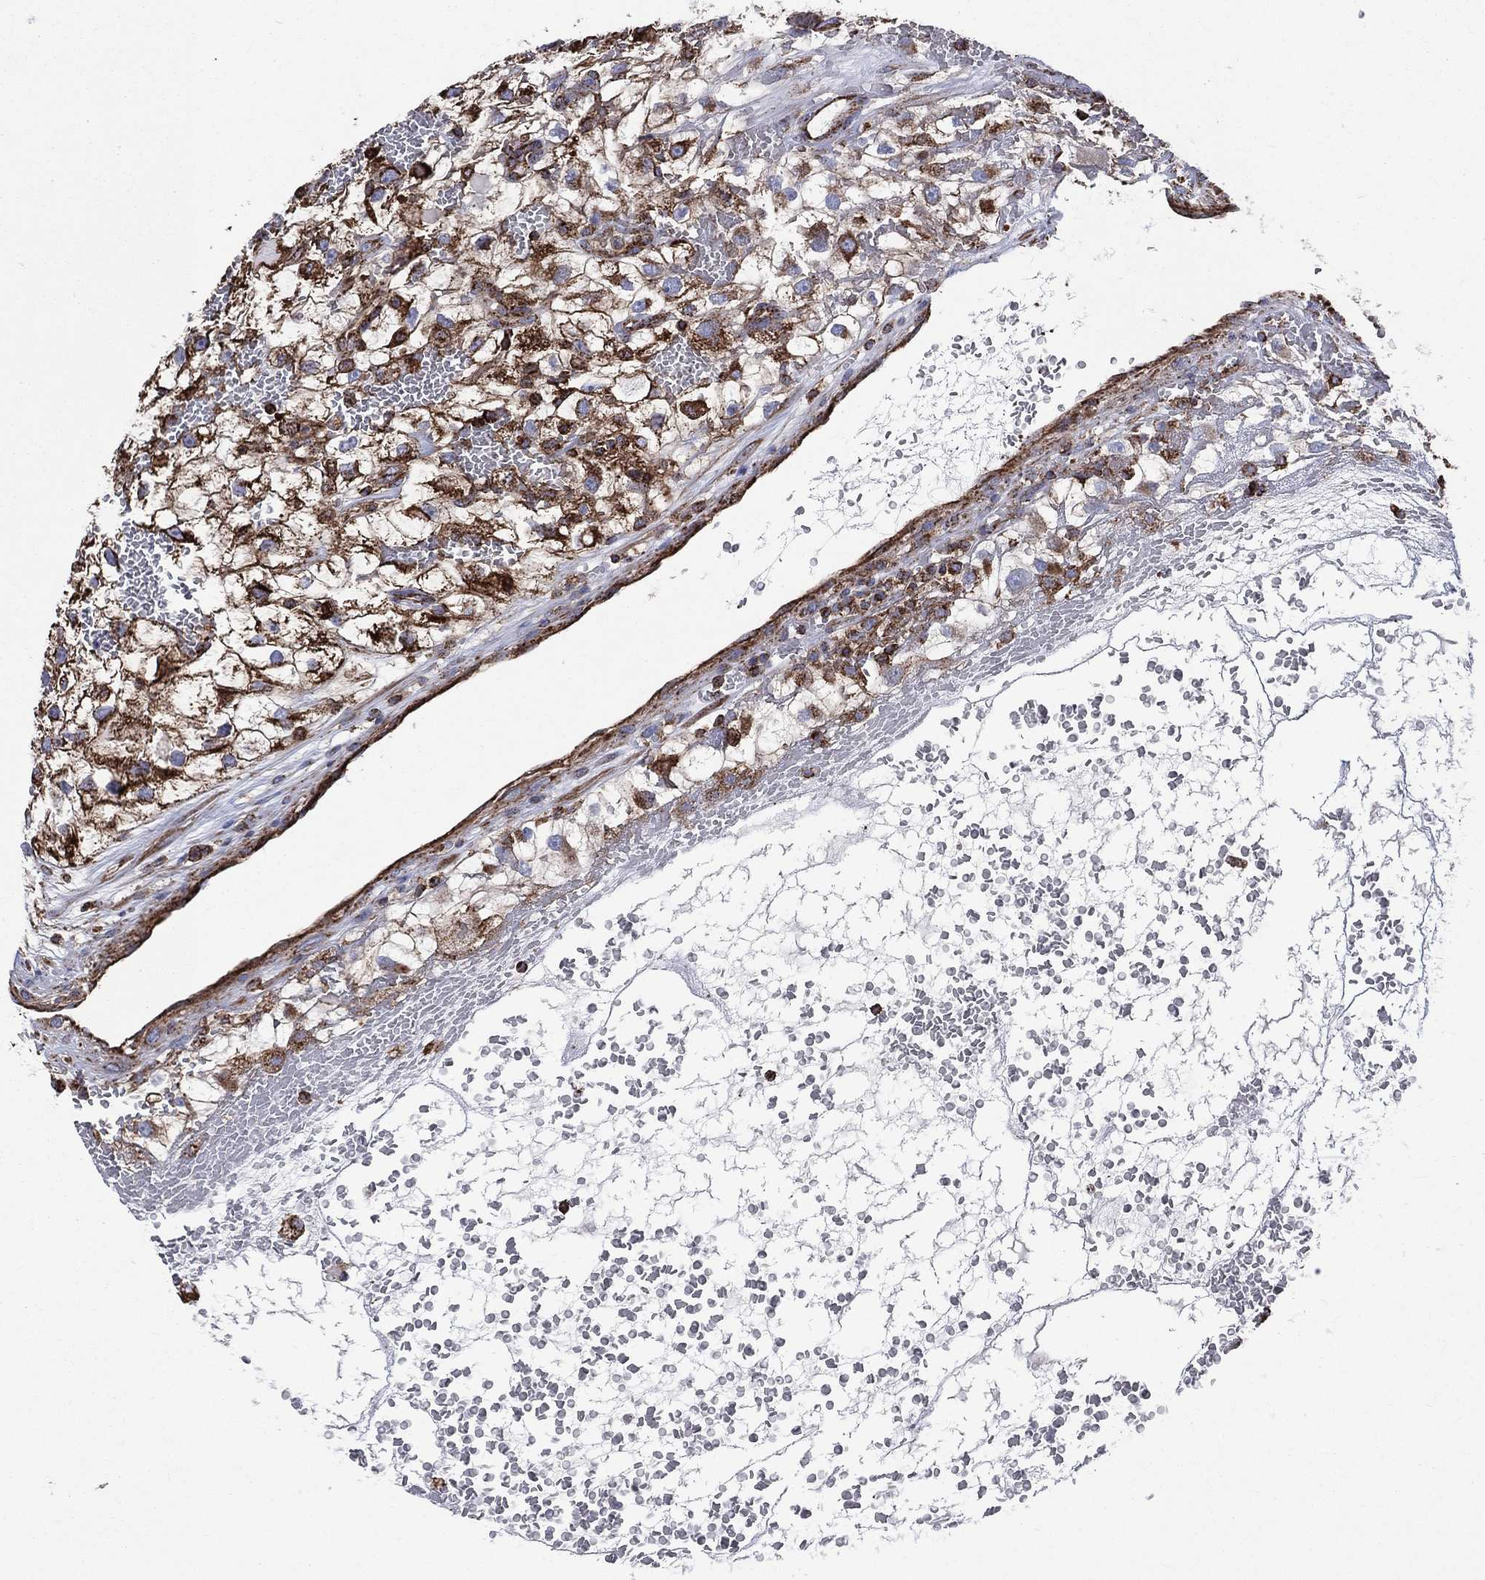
{"staining": {"intensity": "strong", "quantity": ">75%", "location": "cytoplasmic/membranous"}, "tissue": "renal cancer", "cell_type": "Tumor cells", "image_type": "cancer", "snomed": [{"axis": "morphology", "description": "Adenocarcinoma, NOS"}, {"axis": "topography", "description": "Kidney"}], "caption": "Renal cancer stained for a protein (brown) demonstrates strong cytoplasmic/membranous positive staining in about >75% of tumor cells.", "gene": "ANKRD37", "patient": {"sex": "male", "age": 59}}